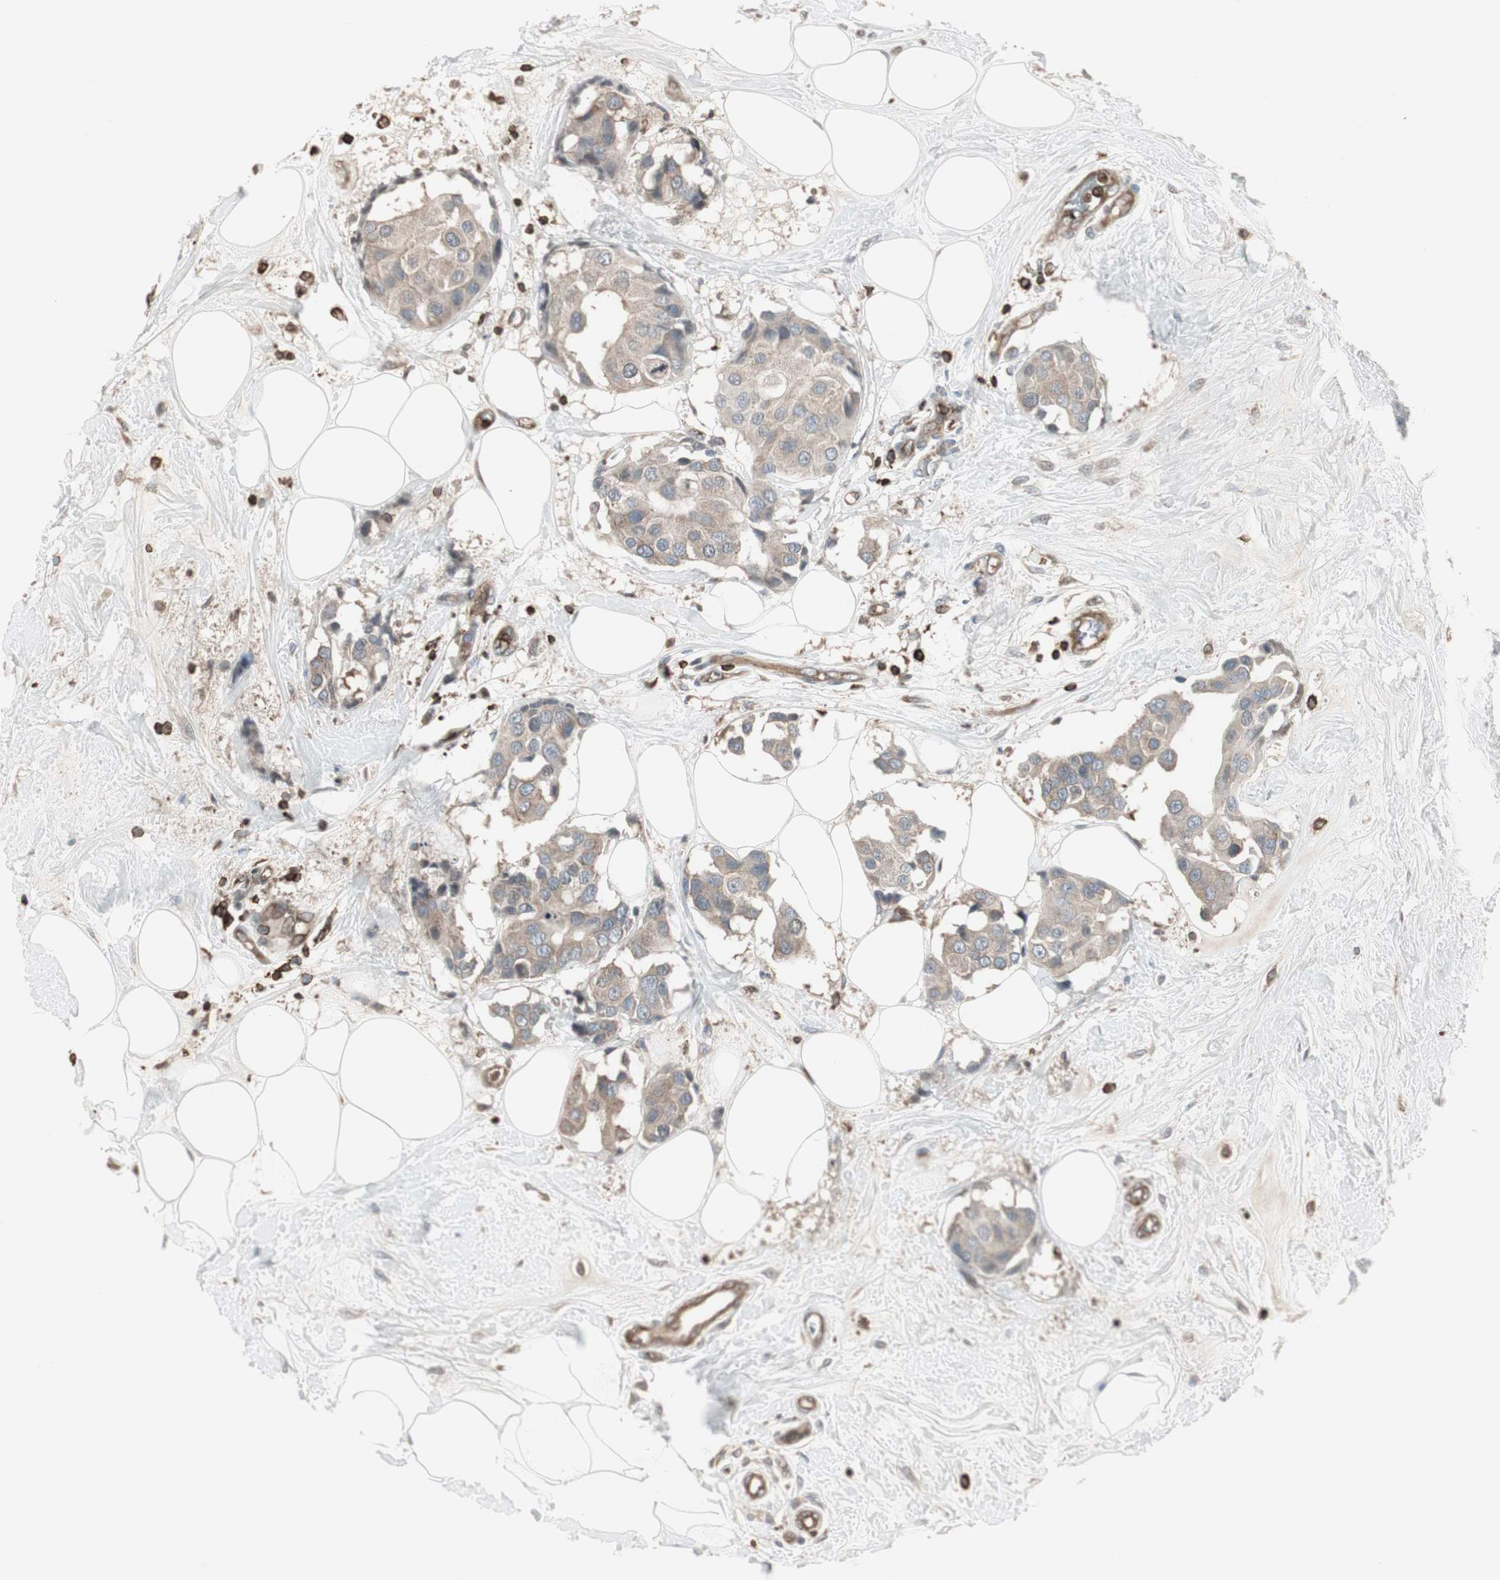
{"staining": {"intensity": "weak", "quantity": ">75%", "location": "cytoplasmic/membranous"}, "tissue": "breast cancer", "cell_type": "Tumor cells", "image_type": "cancer", "snomed": [{"axis": "morphology", "description": "Normal tissue, NOS"}, {"axis": "morphology", "description": "Duct carcinoma"}, {"axis": "topography", "description": "Breast"}], "caption": "This micrograph reveals IHC staining of breast cancer (intraductal carcinoma), with low weak cytoplasmic/membranous expression in about >75% of tumor cells.", "gene": "ARHGEF1", "patient": {"sex": "female", "age": 39}}